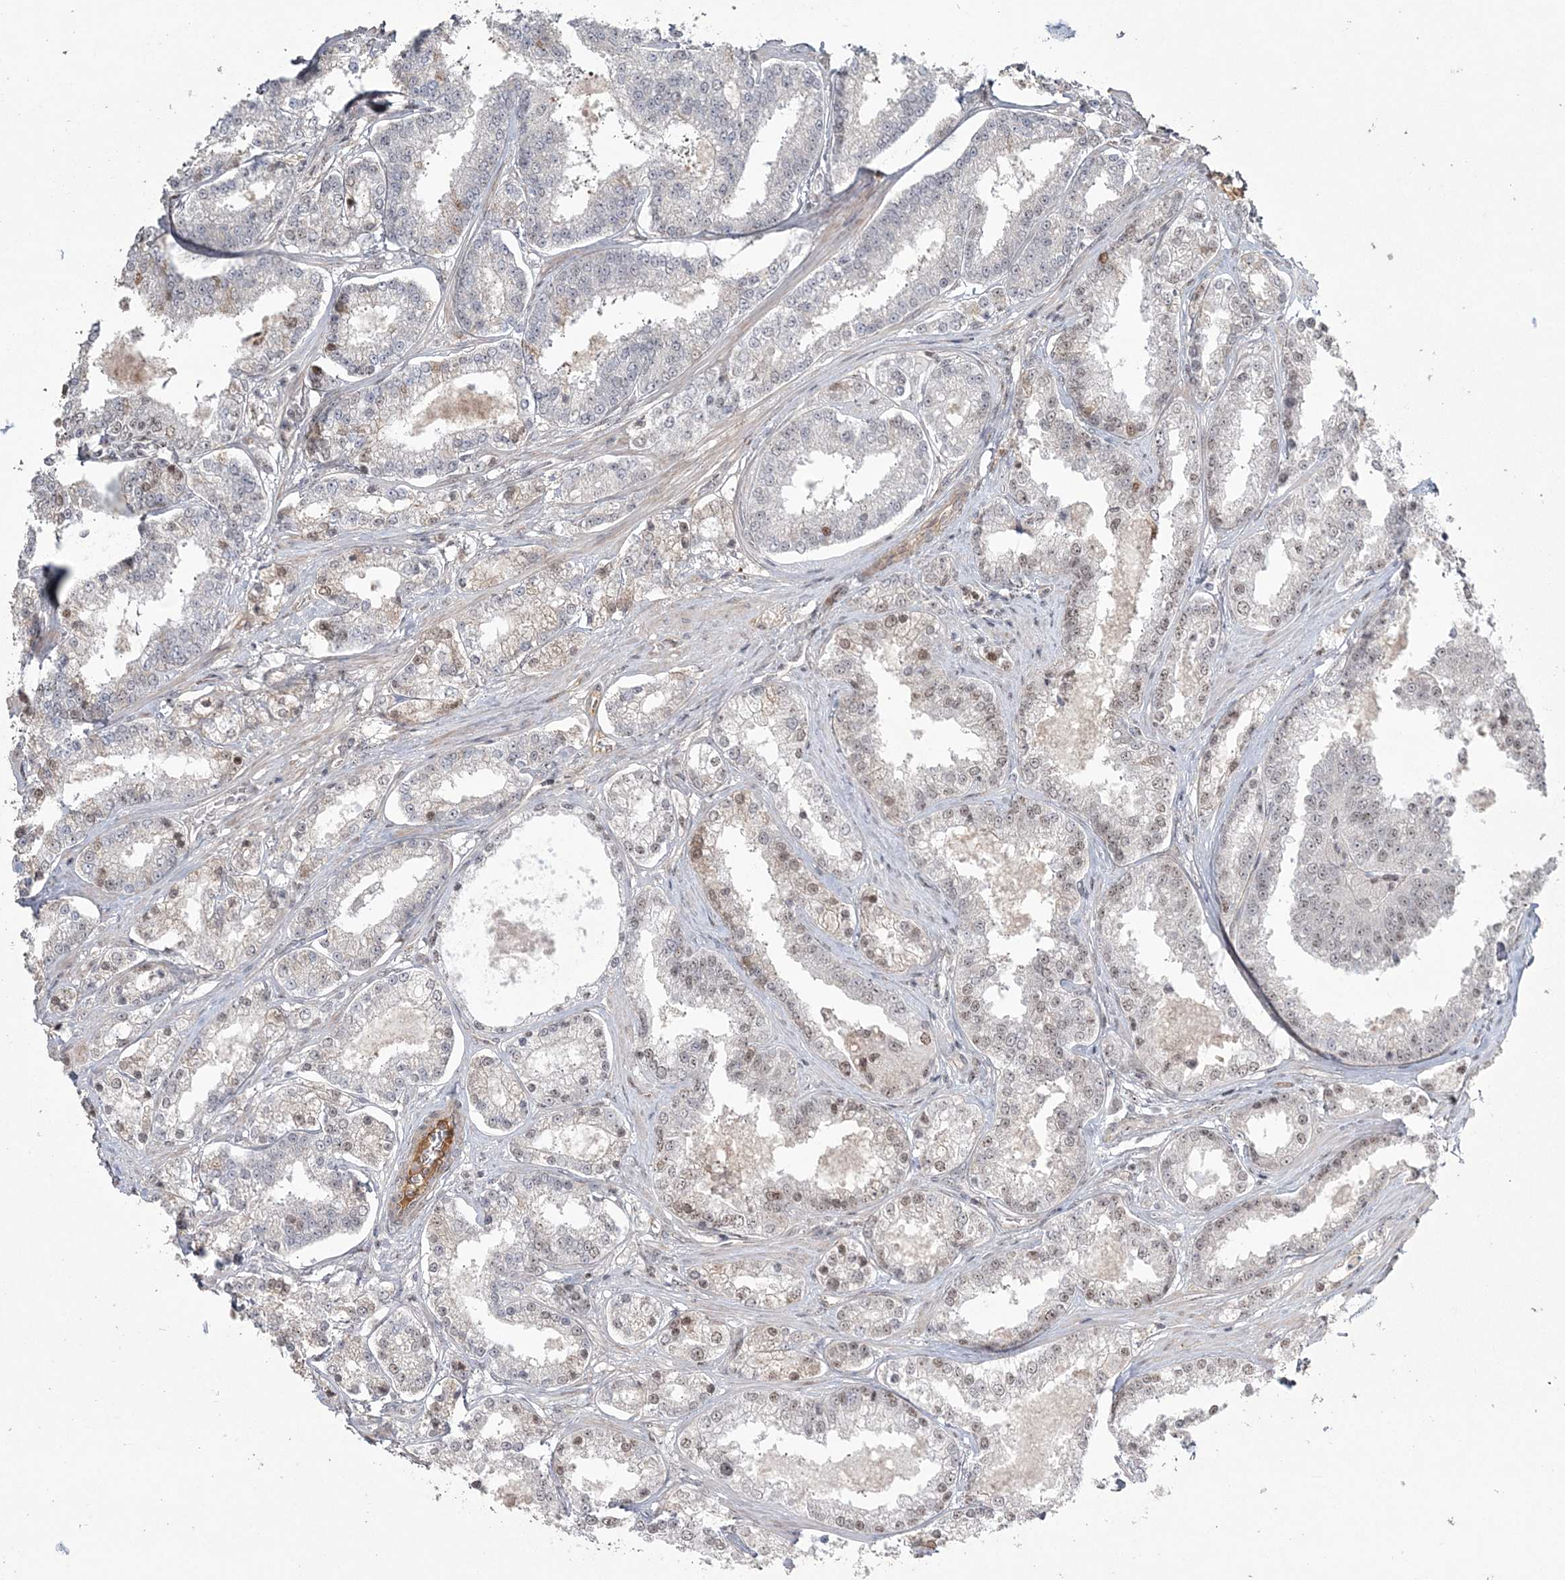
{"staining": {"intensity": "weak", "quantity": "25%-75%", "location": "nuclear"}, "tissue": "prostate cancer", "cell_type": "Tumor cells", "image_type": "cancer", "snomed": [{"axis": "morphology", "description": "Normal tissue, NOS"}, {"axis": "morphology", "description": "Adenocarcinoma, High grade"}, {"axis": "topography", "description": "Prostate"}], "caption": "IHC histopathology image of prostate adenocarcinoma (high-grade) stained for a protein (brown), which demonstrates low levels of weak nuclear positivity in about 25%-75% of tumor cells.", "gene": "RBM17", "patient": {"sex": "male", "age": 83}}